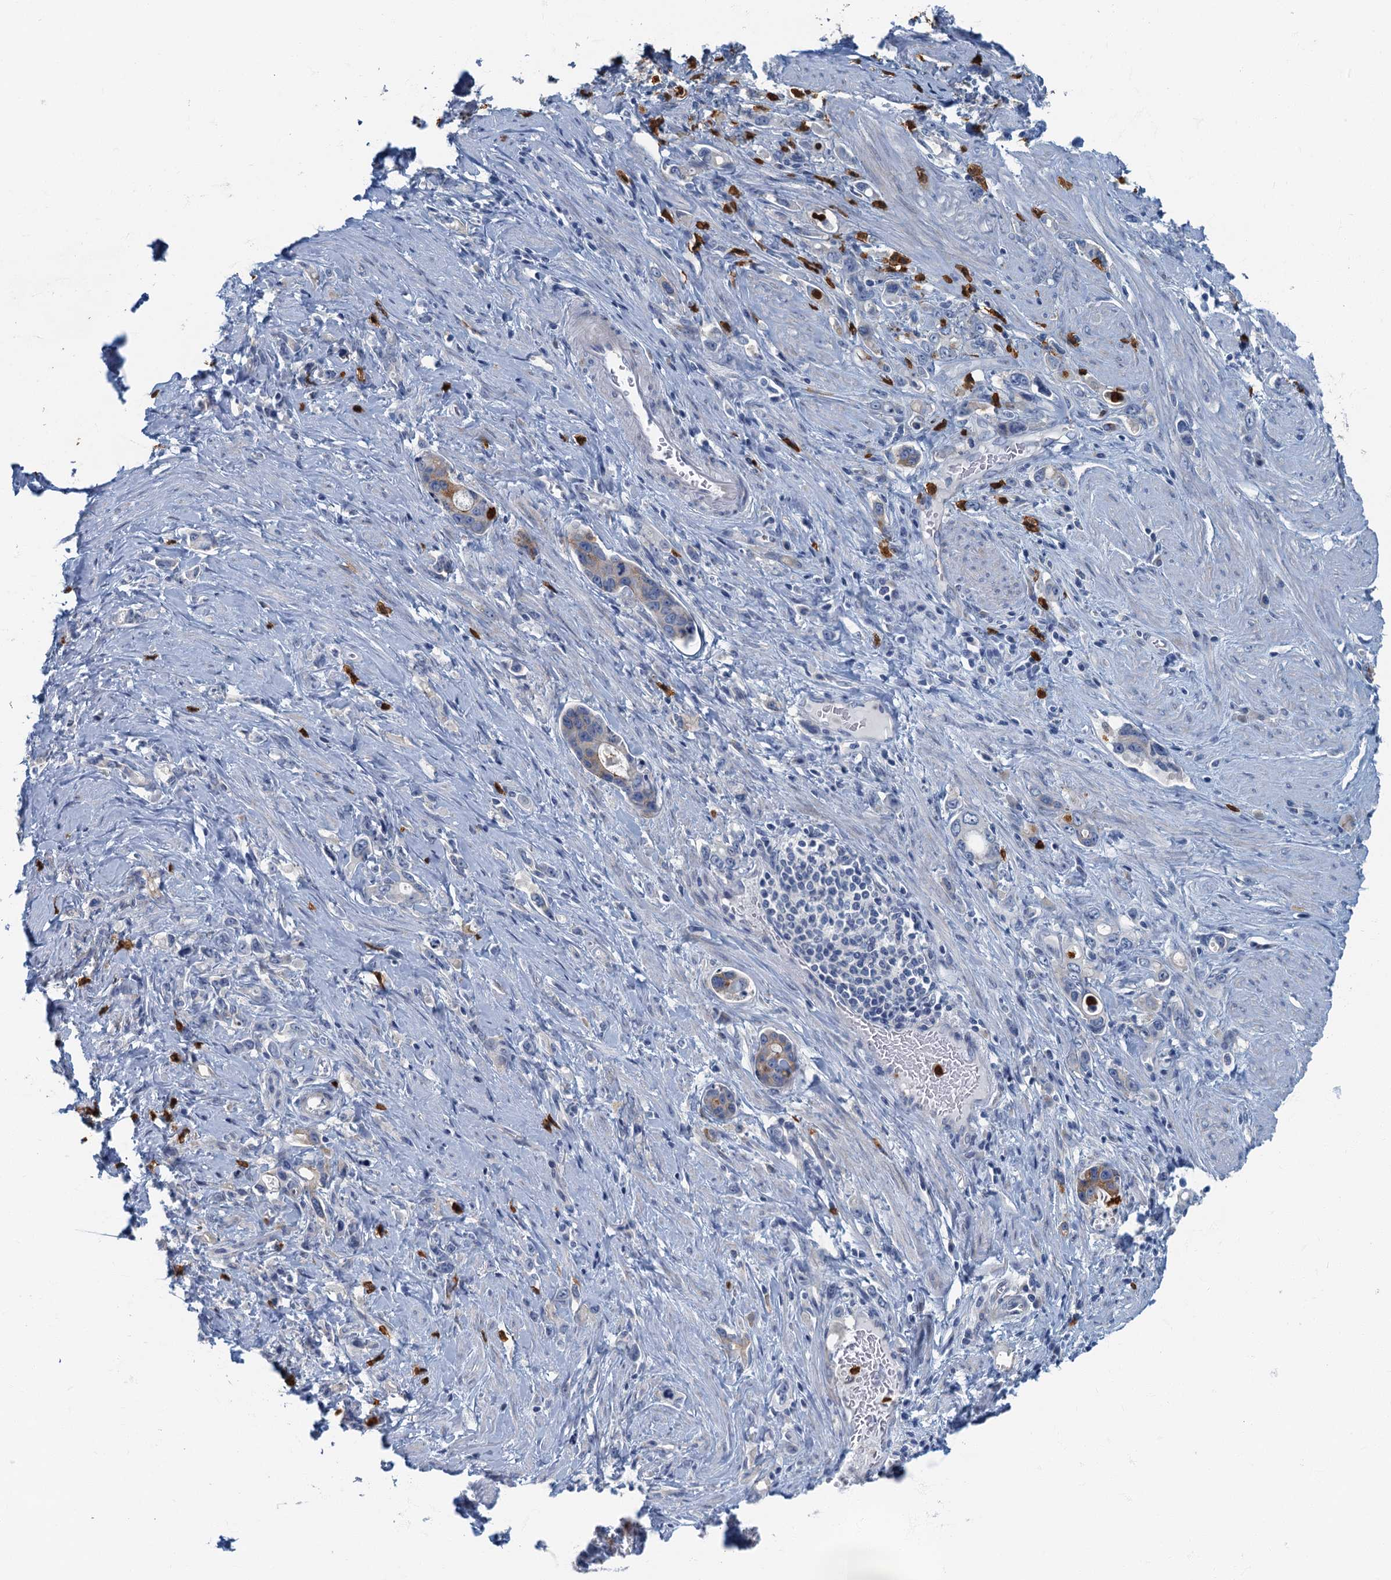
{"staining": {"intensity": "moderate", "quantity": "<25%", "location": "cytoplasmic/membranous"}, "tissue": "stomach cancer", "cell_type": "Tumor cells", "image_type": "cancer", "snomed": [{"axis": "morphology", "description": "Adenocarcinoma, NOS"}, {"axis": "topography", "description": "Stomach, lower"}], "caption": "The photomicrograph displays immunohistochemical staining of stomach cancer. There is moderate cytoplasmic/membranous expression is appreciated in approximately <25% of tumor cells.", "gene": "ANKDD1A", "patient": {"sex": "female", "age": 43}}